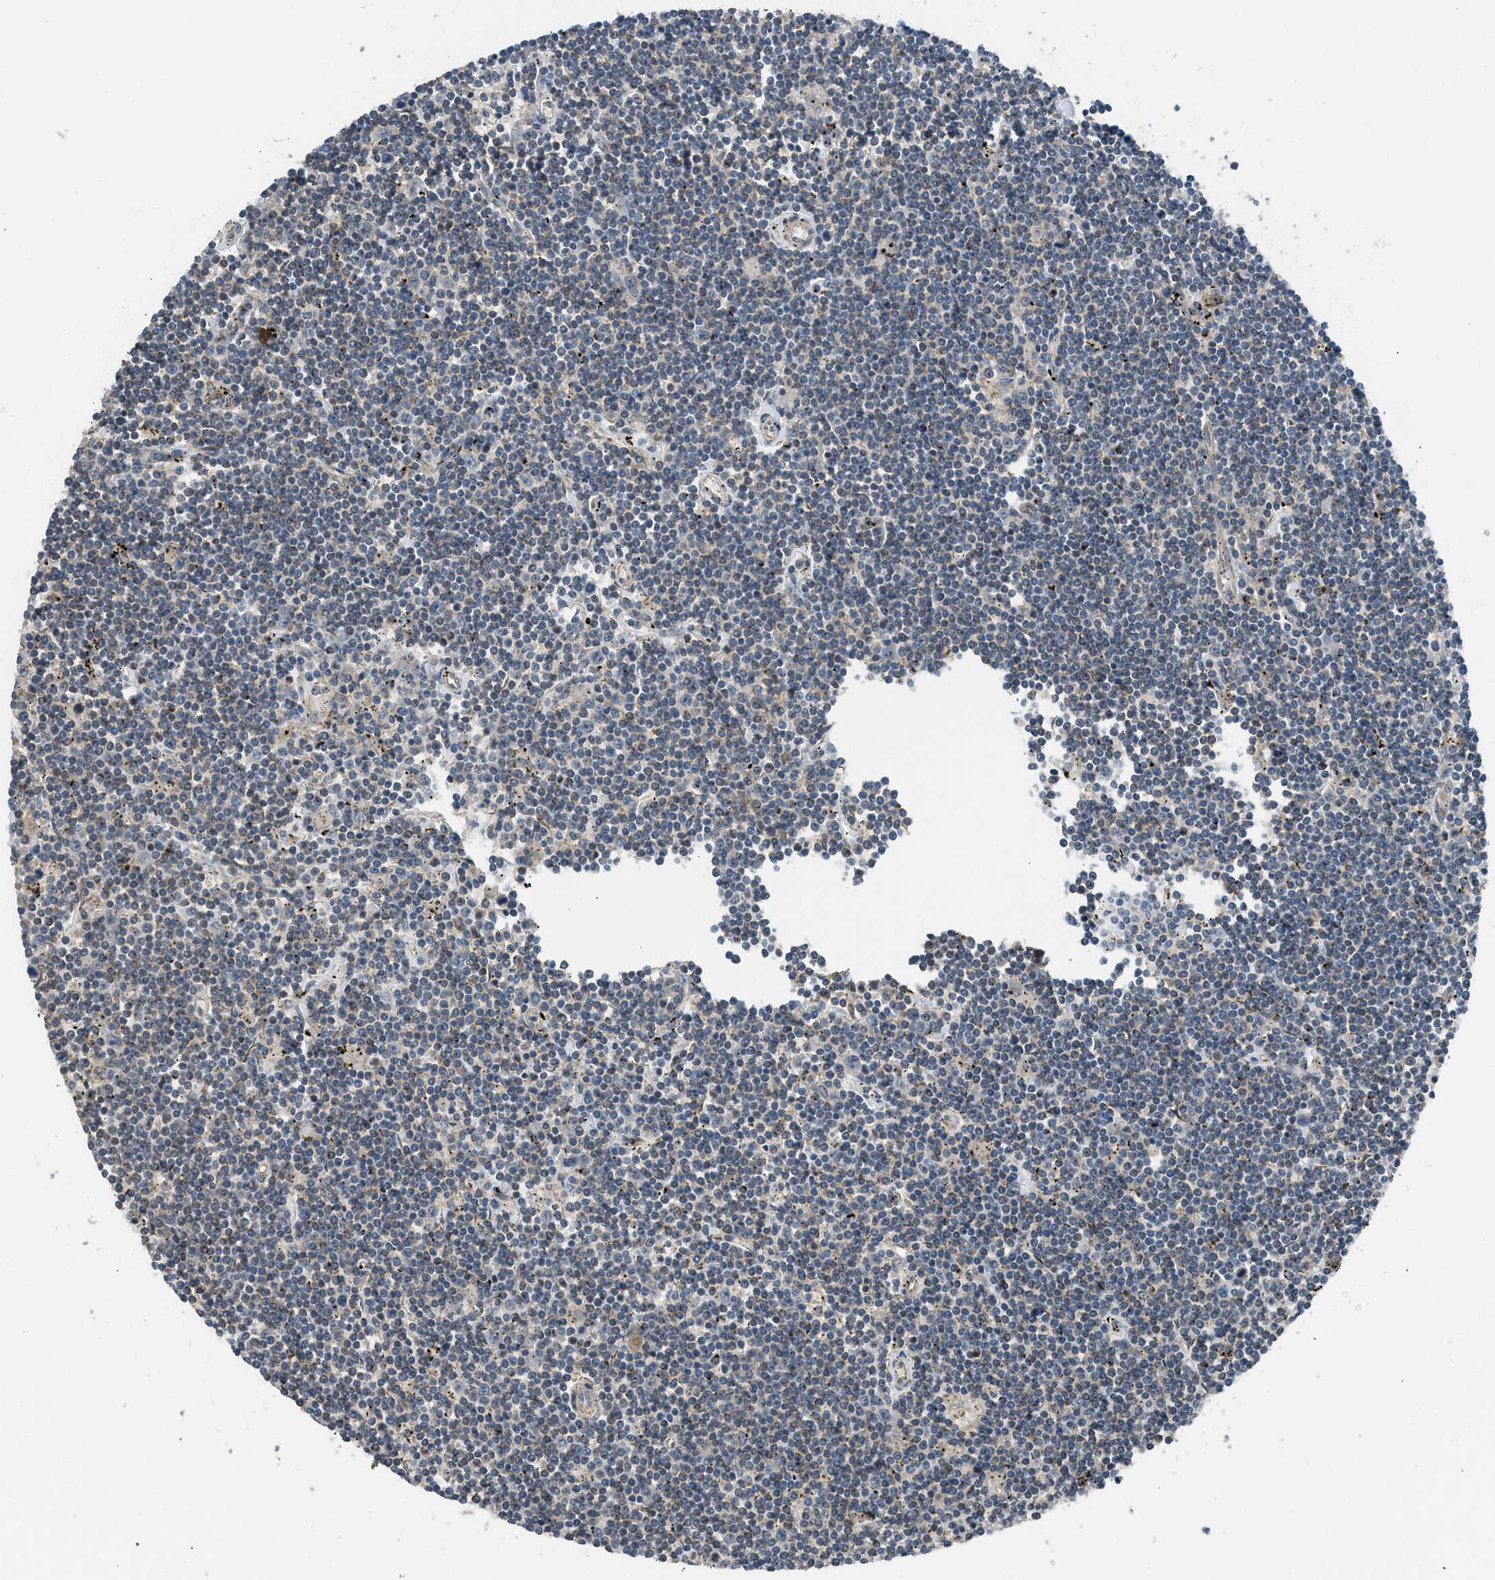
{"staining": {"intensity": "weak", "quantity": "<25%", "location": "cytoplasmic/membranous"}, "tissue": "lymphoma", "cell_type": "Tumor cells", "image_type": "cancer", "snomed": [{"axis": "morphology", "description": "Malignant lymphoma, non-Hodgkin's type, Low grade"}, {"axis": "topography", "description": "Spleen"}], "caption": "A micrograph of lymphoma stained for a protein reveals no brown staining in tumor cells.", "gene": "ADCY8", "patient": {"sex": "male", "age": 76}}